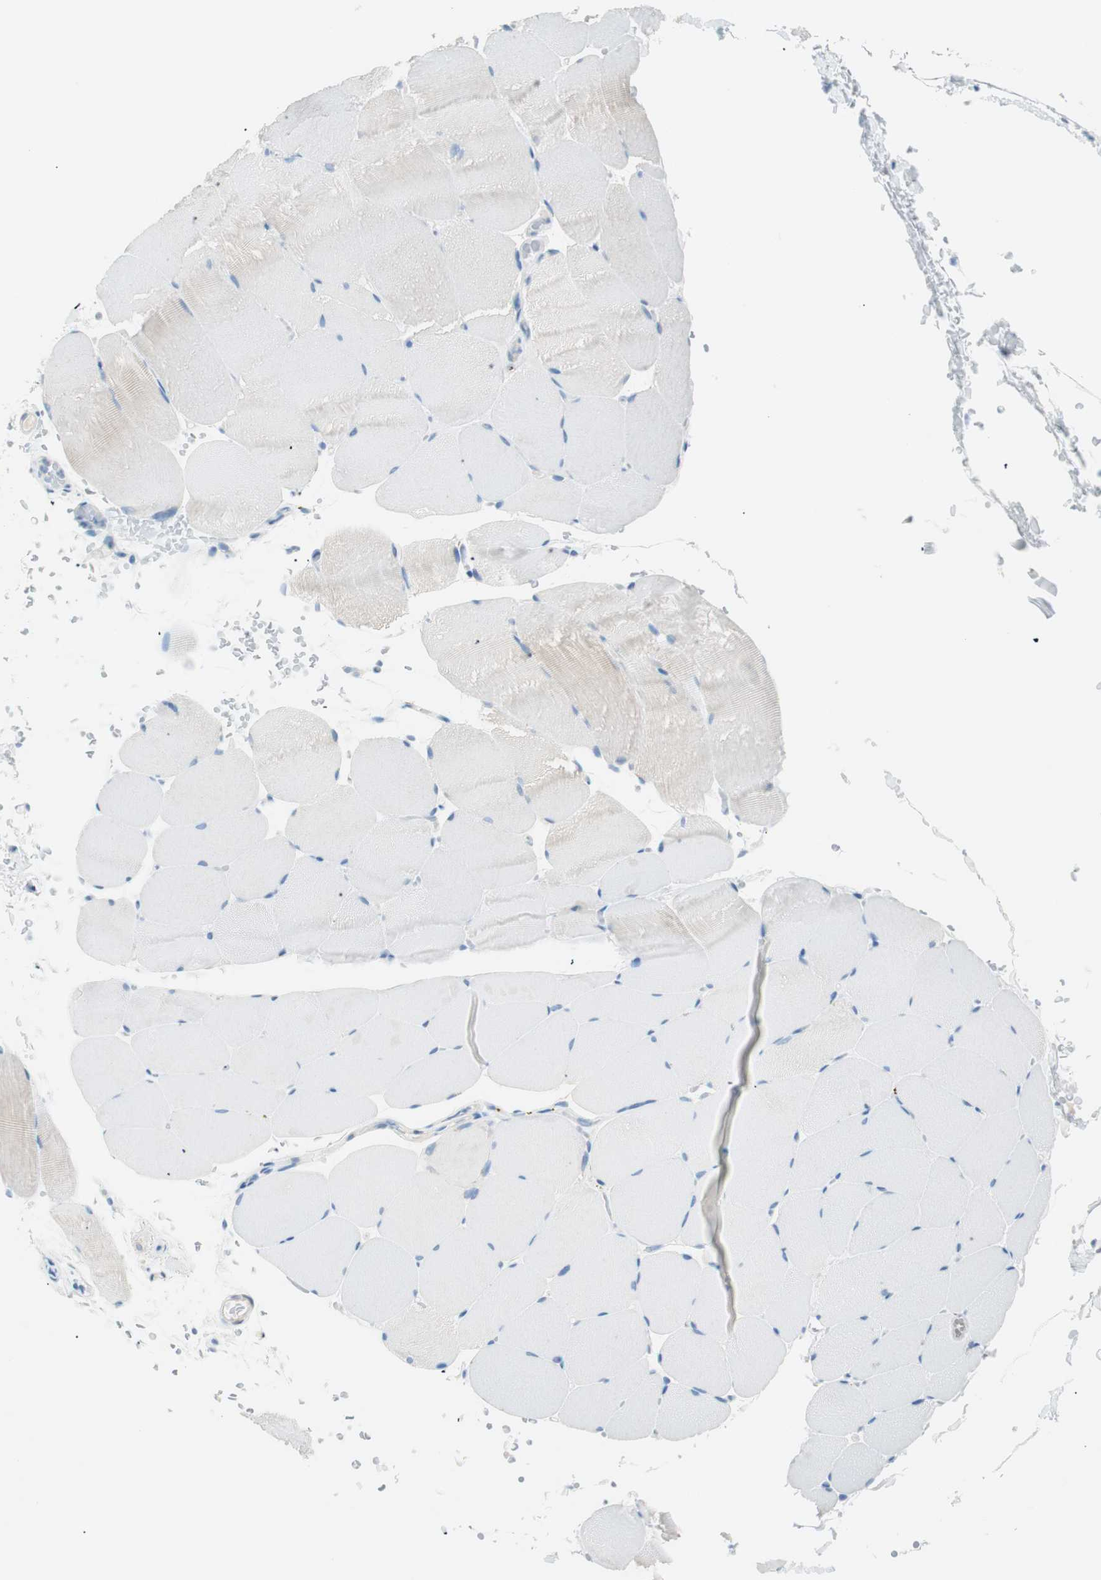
{"staining": {"intensity": "negative", "quantity": "none", "location": "none"}, "tissue": "skeletal muscle", "cell_type": "Myocytes", "image_type": "normal", "snomed": [{"axis": "morphology", "description": "Normal tissue, NOS"}, {"axis": "topography", "description": "Skeletal muscle"}, {"axis": "topography", "description": "Parathyroid gland"}], "caption": "A high-resolution image shows IHC staining of unremarkable skeletal muscle, which reveals no significant positivity in myocytes. The staining is performed using DAB brown chromogen with nuclei counter-stained in using hematoxylin.", "gene": "TNFRSF13C", "patient": {"sex": "female", "age": 37}}